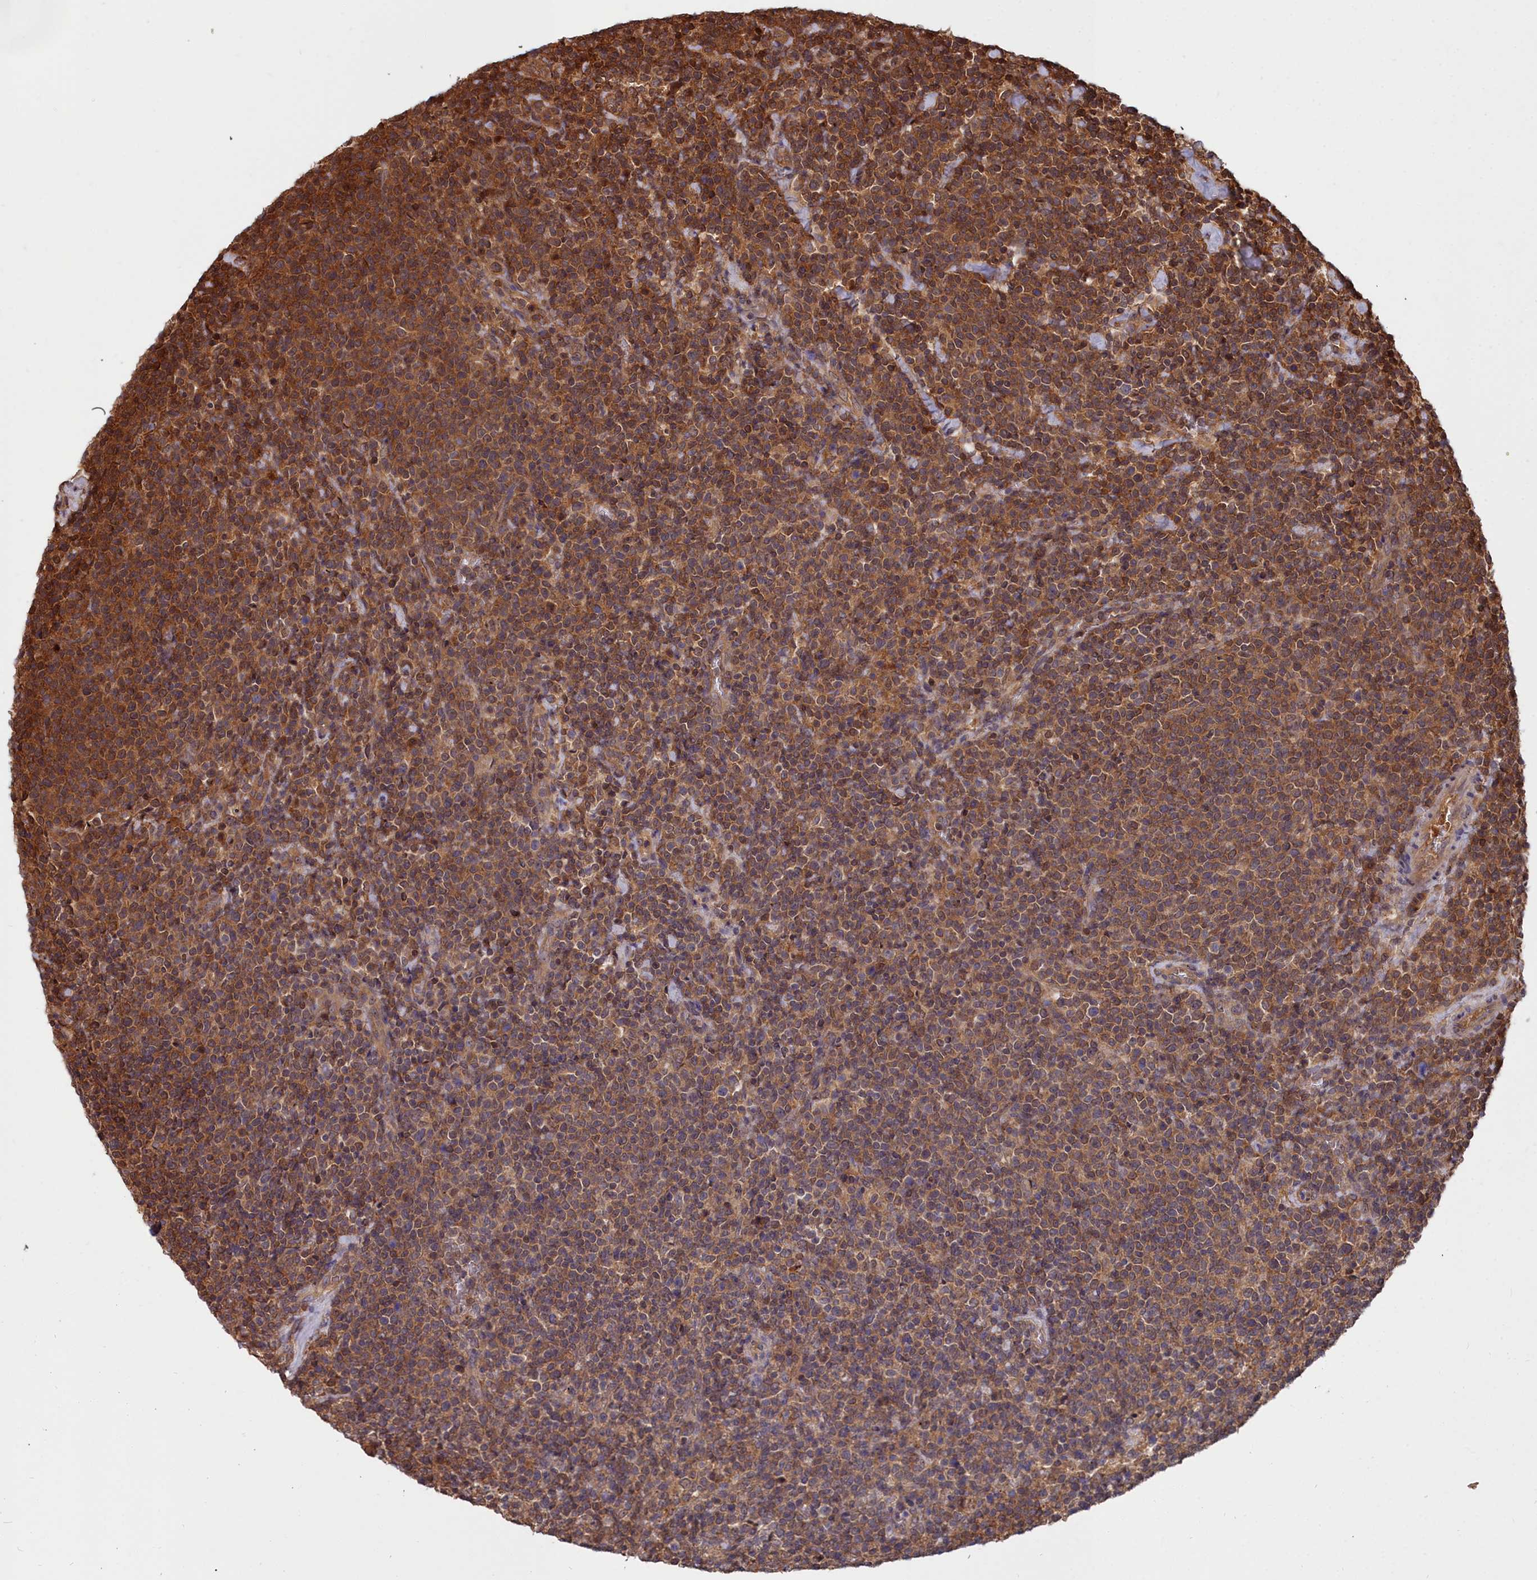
{"staining": {"intensity": "moderate", "quantity": ">75%", "location": "cytoplasmic/membranous"}, "tissue": "lymphoma", "cell_type": "Tumor cells", "image_type": "cancer", "snomed": [{"axis": "morphology", "description": "Malignant lymphoma, non-Hodgkin's type, High grade"}, {"axis": "topography", "description": "Lymph node"}], "caption": "Immunohistochemistry of human lymphoma exhibits medium levels of moderate cytoplasmic/membranous positivity in about >75% of tumor cells. (brown staining indicates protein expression, while blue staining denotes nuclei).", "gene": "GFRA2", "patient": {"sex": "male", "age": 61}}